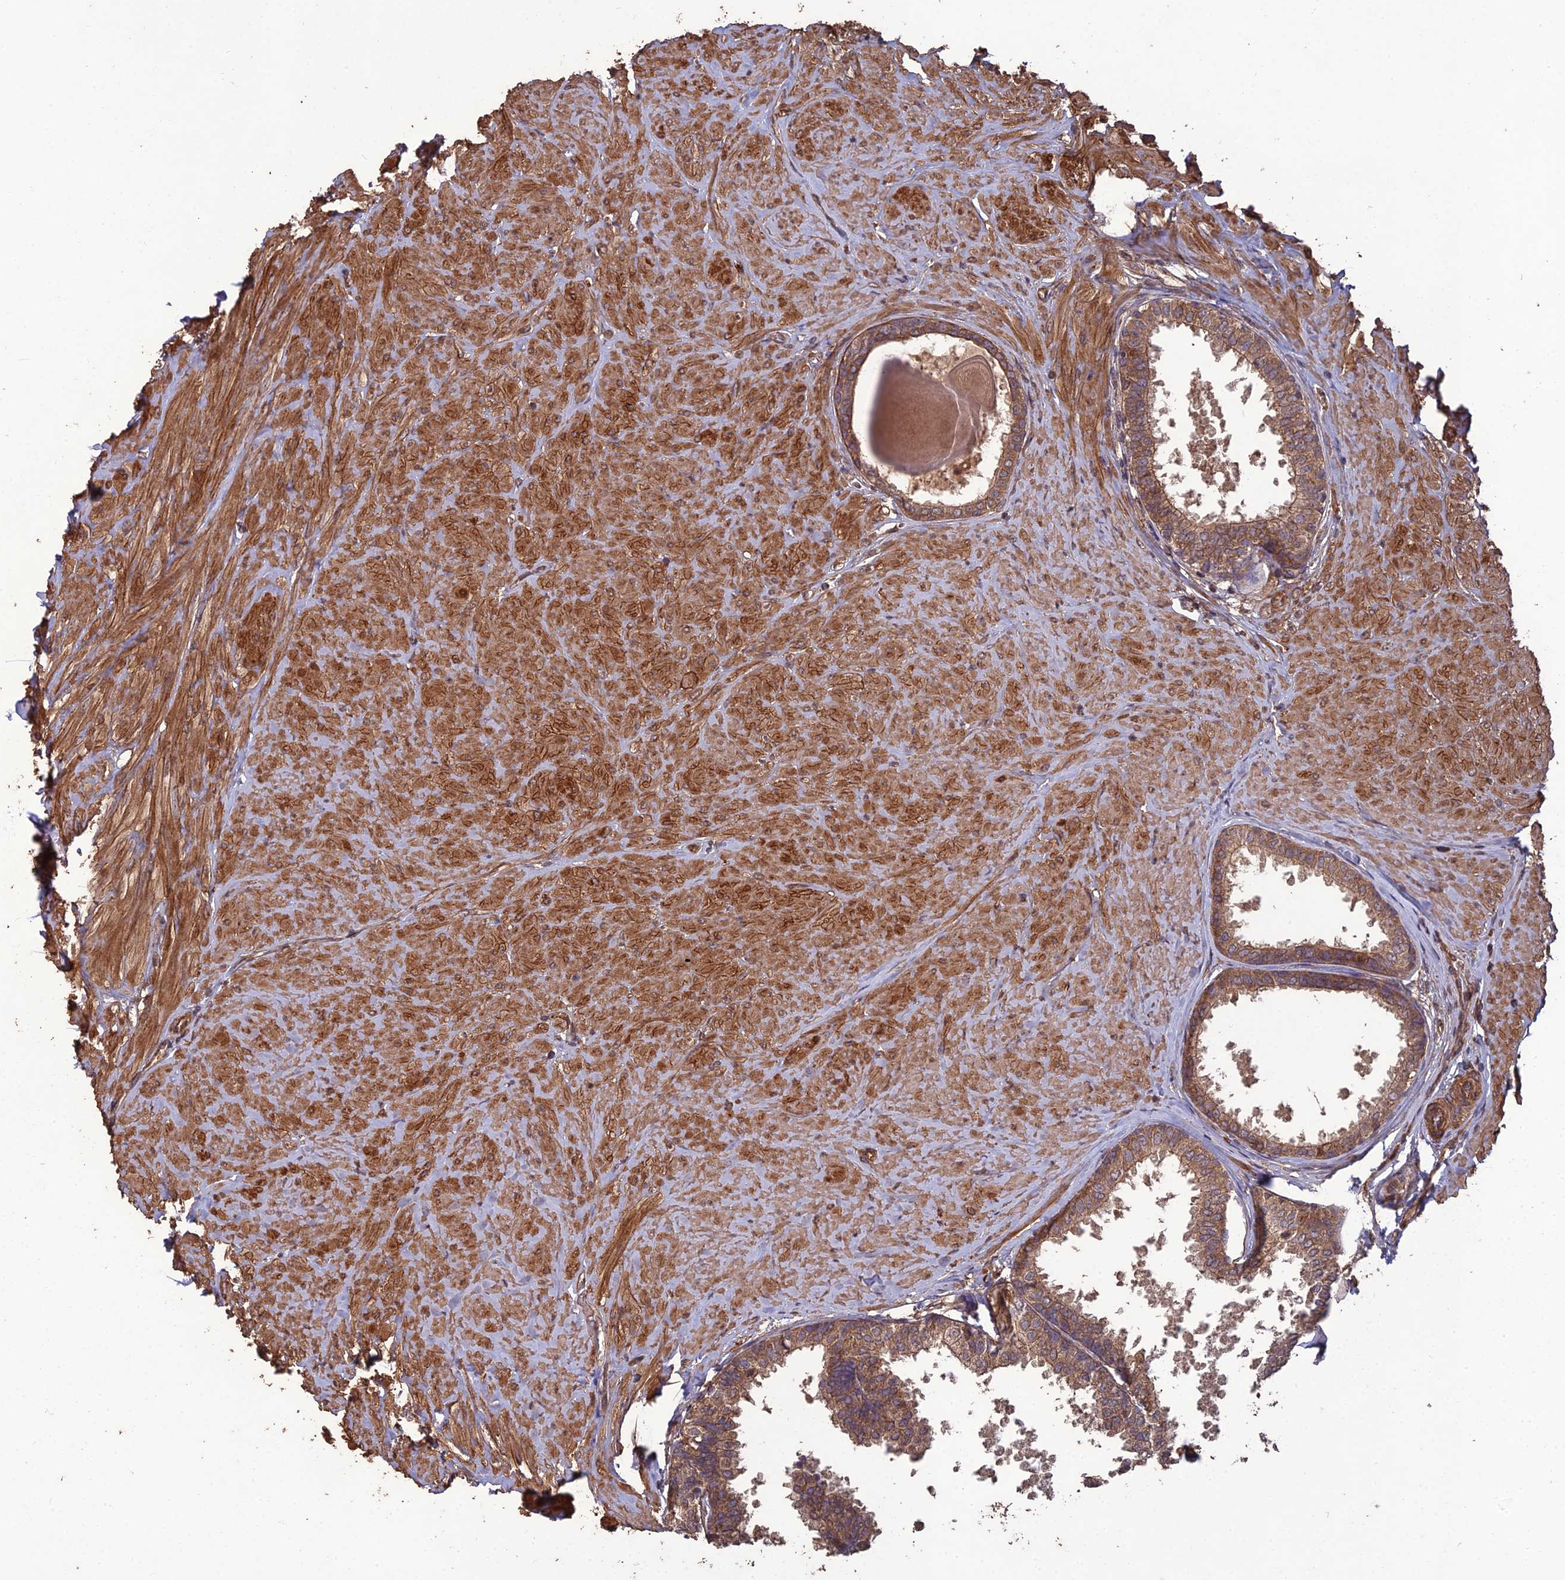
{"staining": {"intensity": "moderate", "quantity": ">75%", "location": "cytoplasmic/membranous"}, "tissue": "prostate", "cell_type": "Glandular cells", "image_type": "normal", "snomed": [{"axis": "morphology", "description": "Normal tissue, NOS"}, {"axis": "topography", "description": "Prostate"}], "caption": "The micrograph displays immunohistochemical staining of unremarkable prostate. There is moderate cytoplasmic/membranous staining is identified in about >75% of glandular cells. (brown staining indicates protein expression, while blue staining denotes nuclei).", "gene": "ATP6V0A2", "patient": {"sex": "male", "age": 48}}